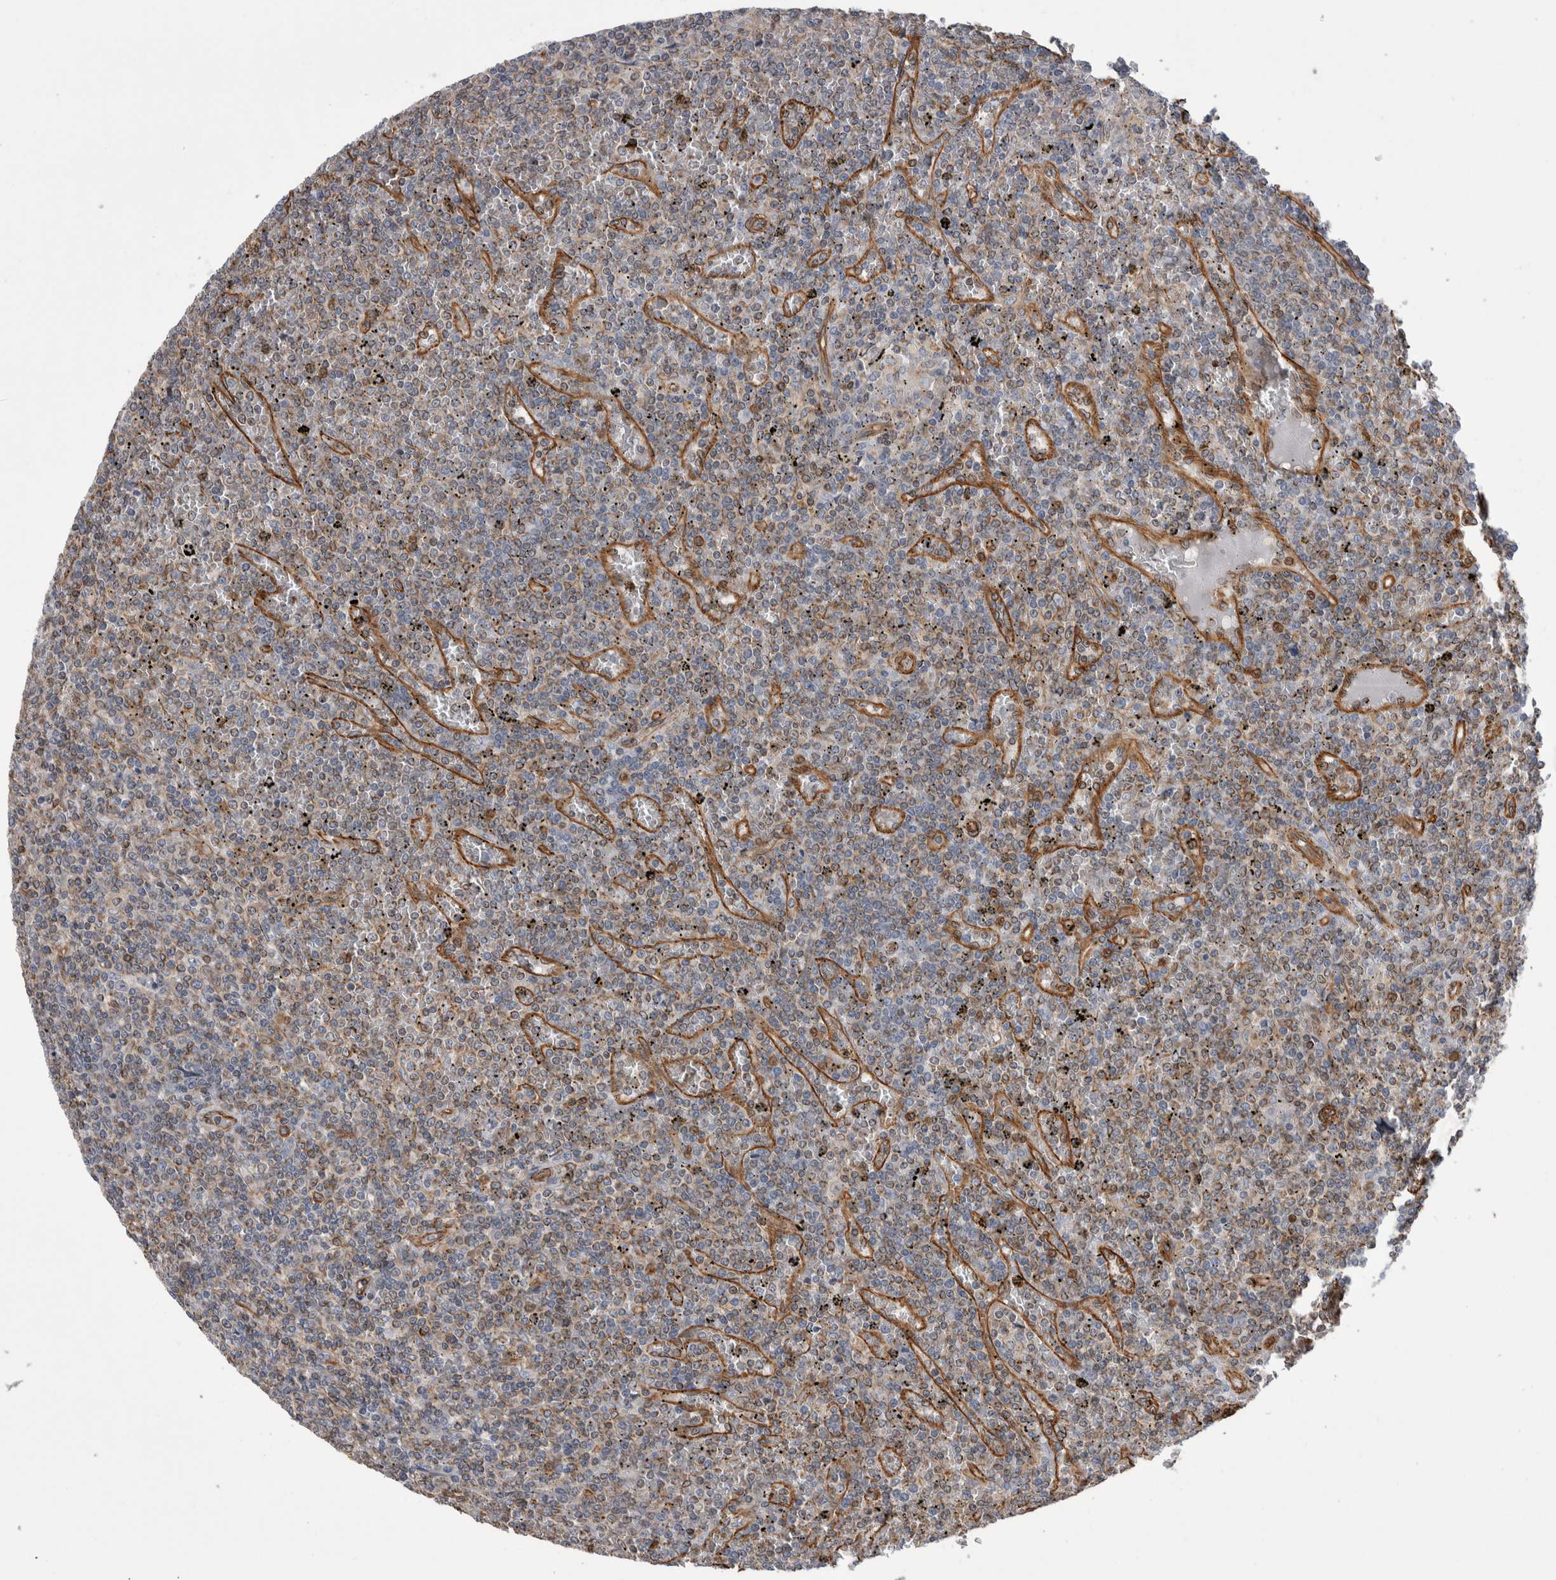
{"staining": {"intensity": "weak", "quantity": ">75%", "location": "cytoplasmic/membranous"}, "tissue": "lymphoma", "cell_type": "Tumor cells", "image_type": "cancer", "snomed": [{"axis": "morphology", "description": "Malignant lymphoma, non-Hodgkin's type, Low grade"}, {"axis": "topography", "description": "Spleen"}], "caption": "DAB (3,3'-diaminobenzidine) immunohistochemical staining of lymphoma displays weak cytoplasmic/membranous protein expression in about >75% of tumor cells.", "gene": "KIF12", "patient": {"sex": "female", "age": 19}}